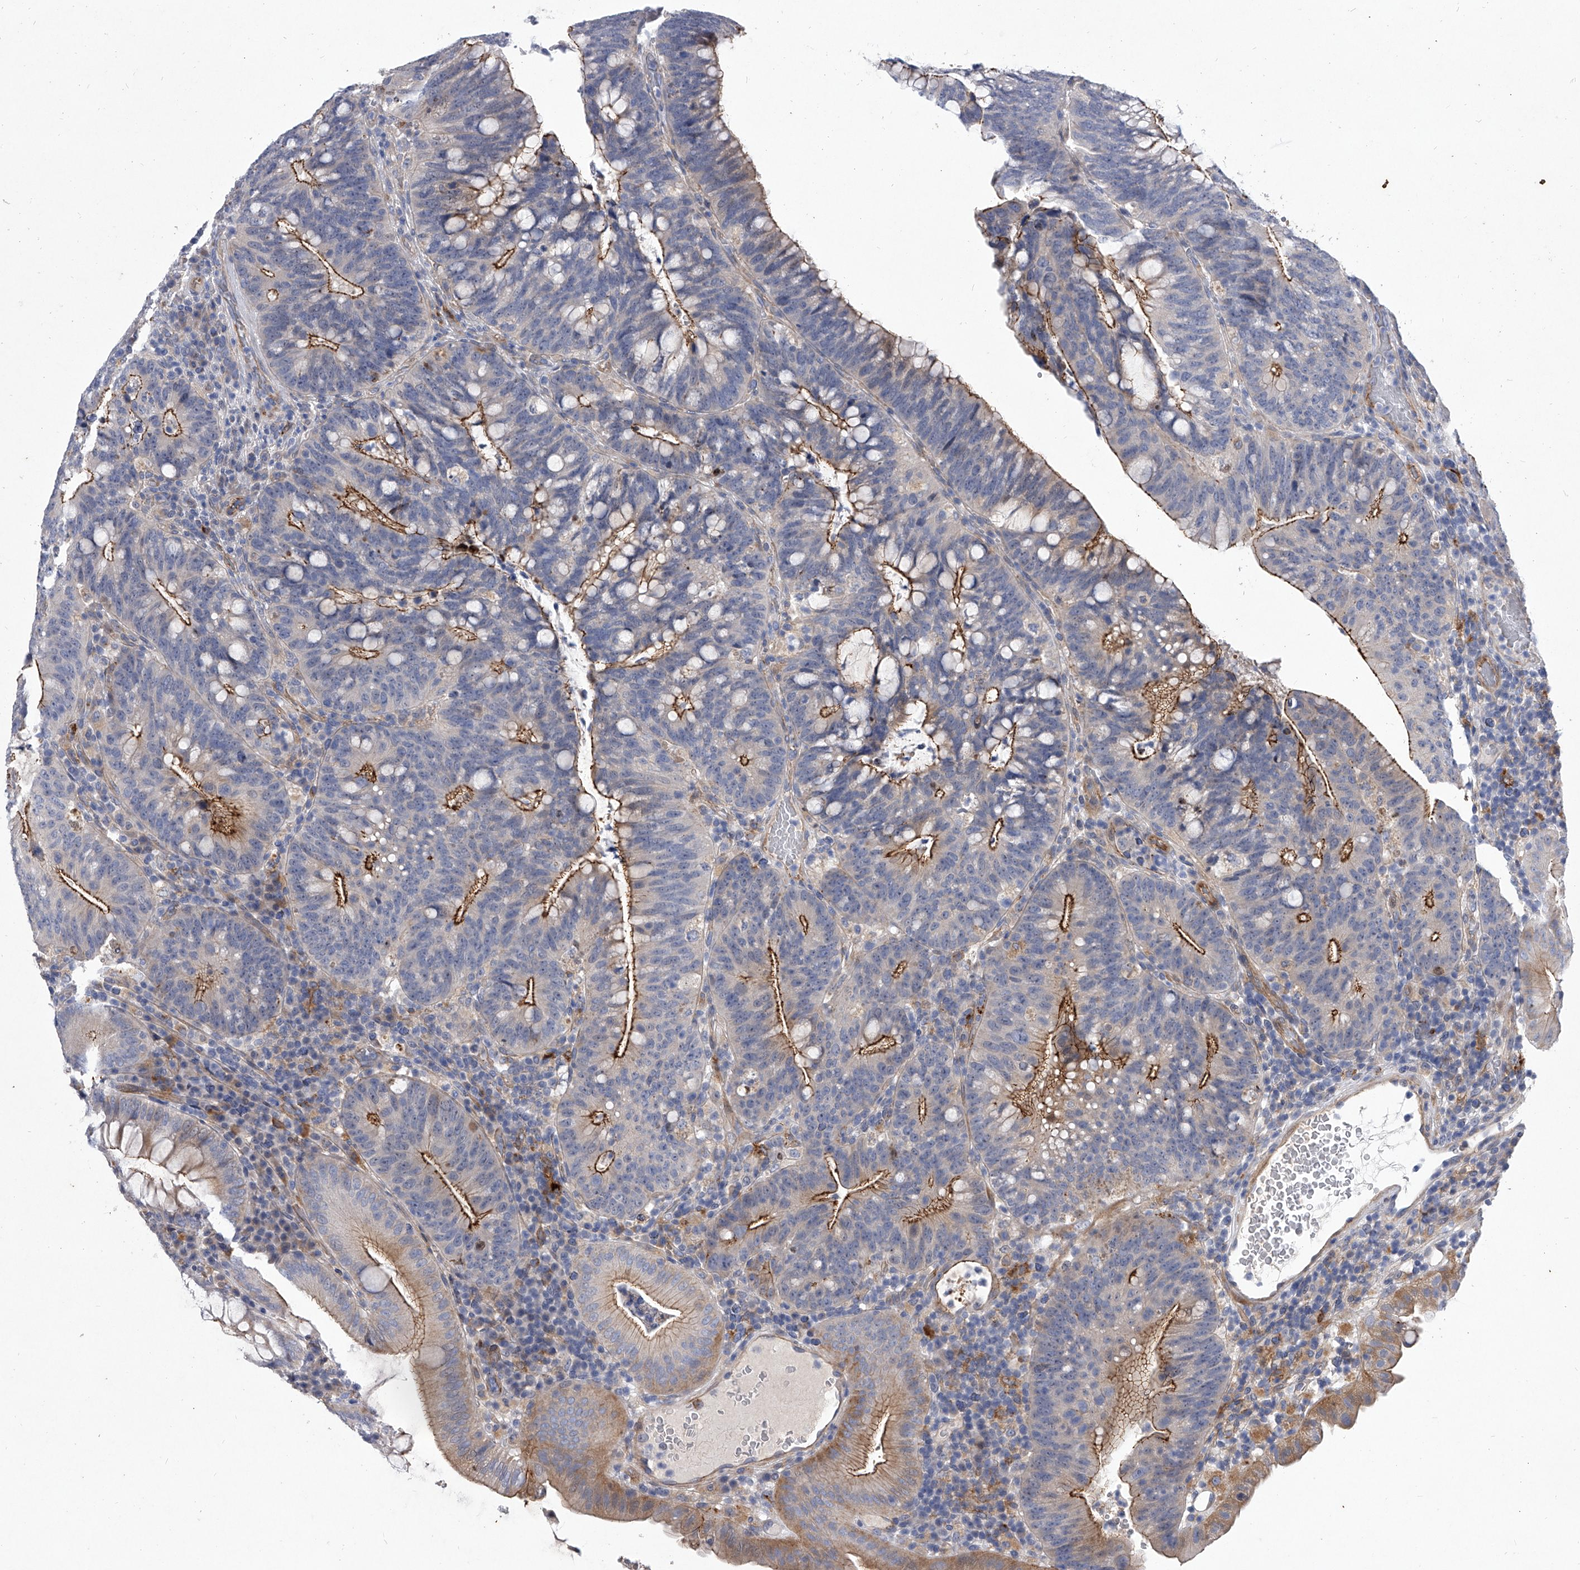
{"staining": {"intensity": "strong", "quantity": "25%-75%", "location": "cytoplasmic/membranous"}, "tissue": "colorectal cancer", "cell_type": "Tumor cells", "image_type": "cancer", "snomed": [{"axis": "morphology", "description": "Adenocarcinoma, NOS"}, {"axis": "topography", "description": "Colon"}], "caption": "This micrograph exhibits immunohistochemistry (IHC) staining of colorectal adenocarcinoma, with high strong cytoplasmic/membranous positivity in approximately 25%-75% of tumor cells.", "gene": "MINDY4", "patient": {"sex": "female", "age": 66}}